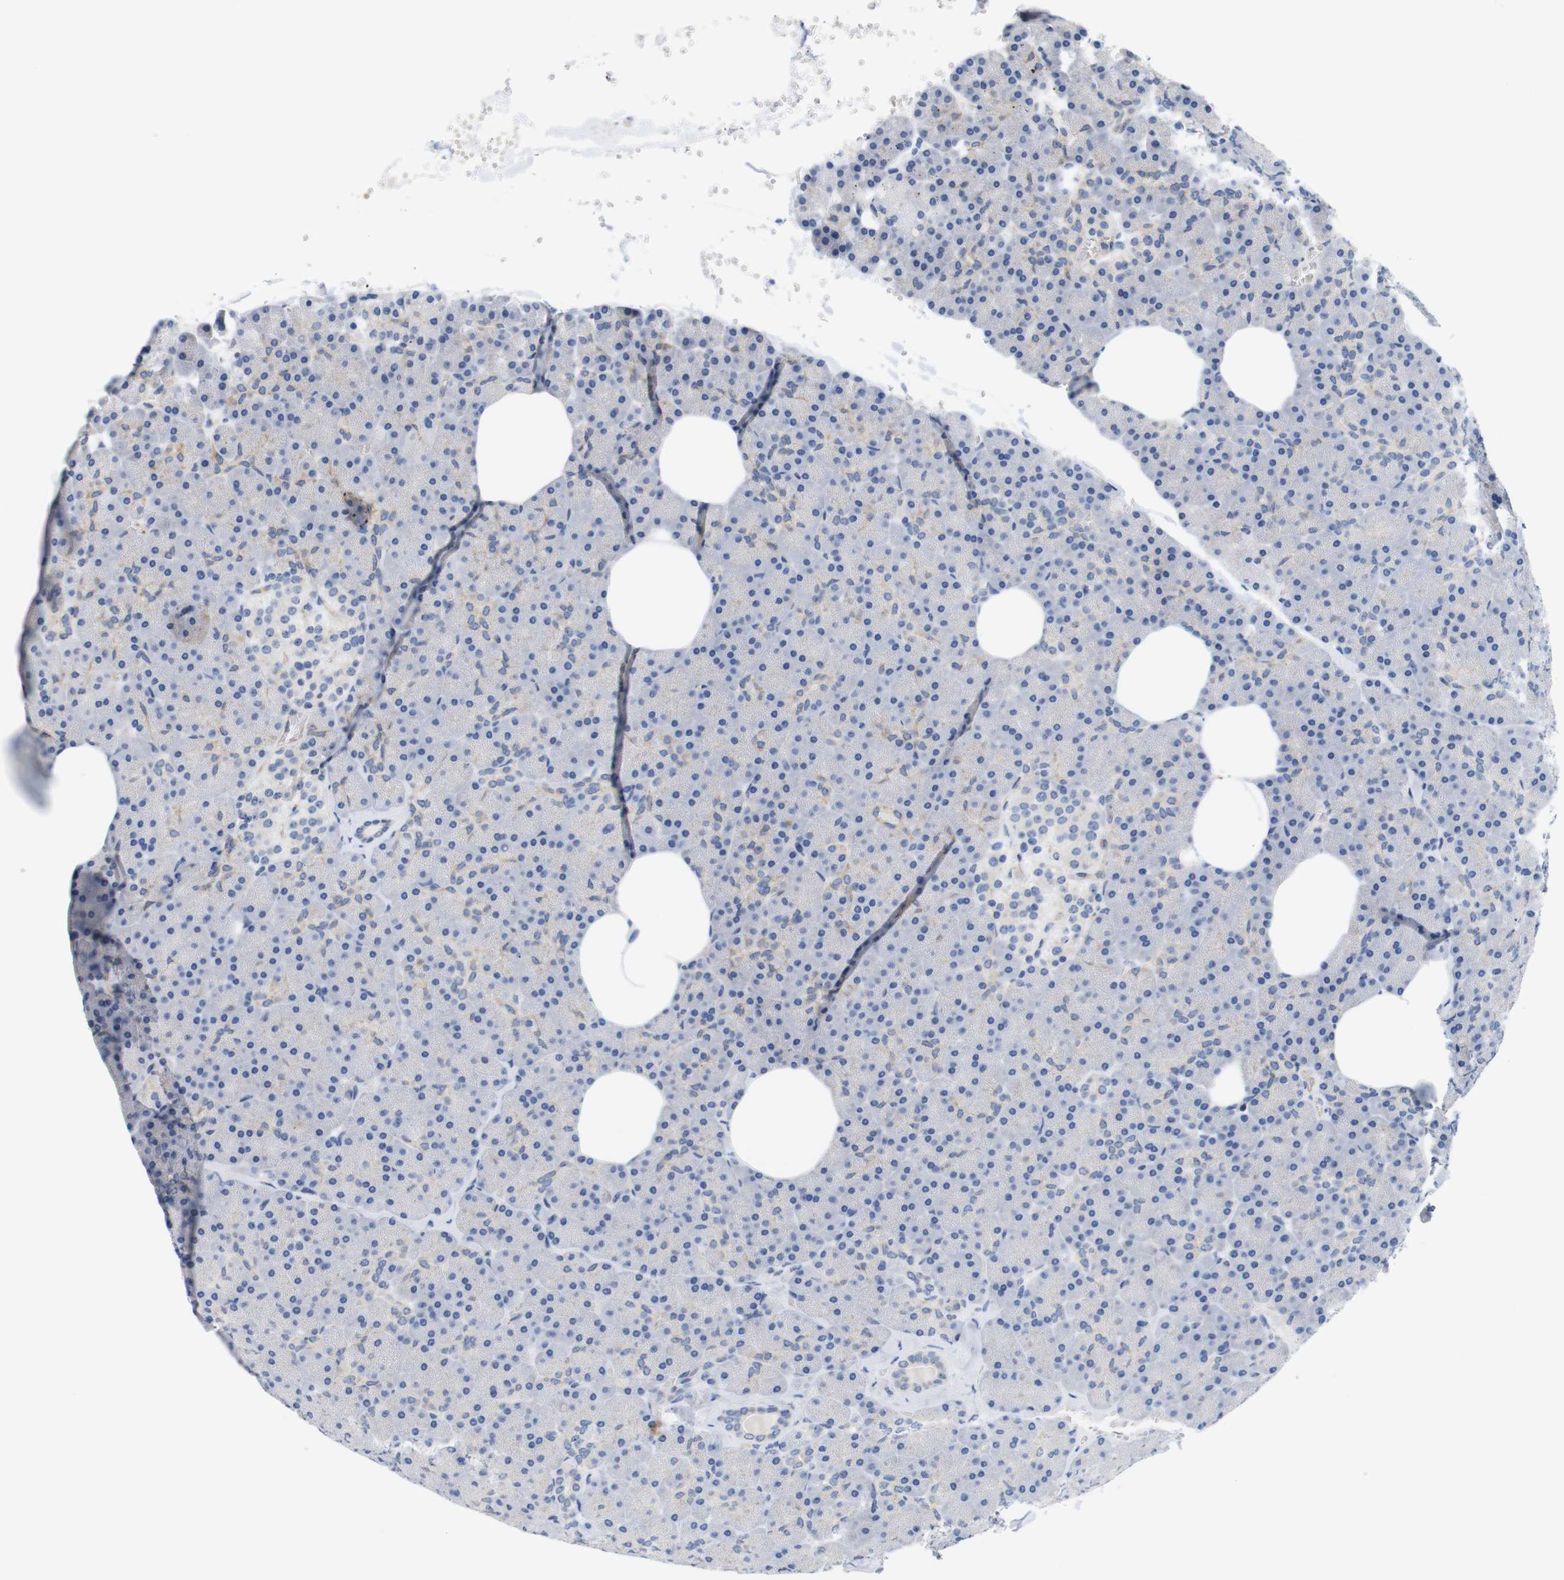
{"staining": {"intensity": "negative", "quantity": "none", "location": "none"}, "tissue": "pancreas", "cell_type": "Exocrine glandular cells", "image_type": "normal", "snomed": [{"axis": "morphology", "description": "Normal tissue, NOS"}, {"axis": "topography", "description": "Pancreas"}], "caption": "This histopathology image is of benign pancreas stained with immunohistochemistry (IHC) to label a protein in brown with the nuclei are counter-stained blue. There is no staining in exocrine glandular cells. (DAB (3,3'-diaminobenzidine) IHC, high magnification).", "gene": "ITGA5", "patient": {"sex": "female", "age": 35}}